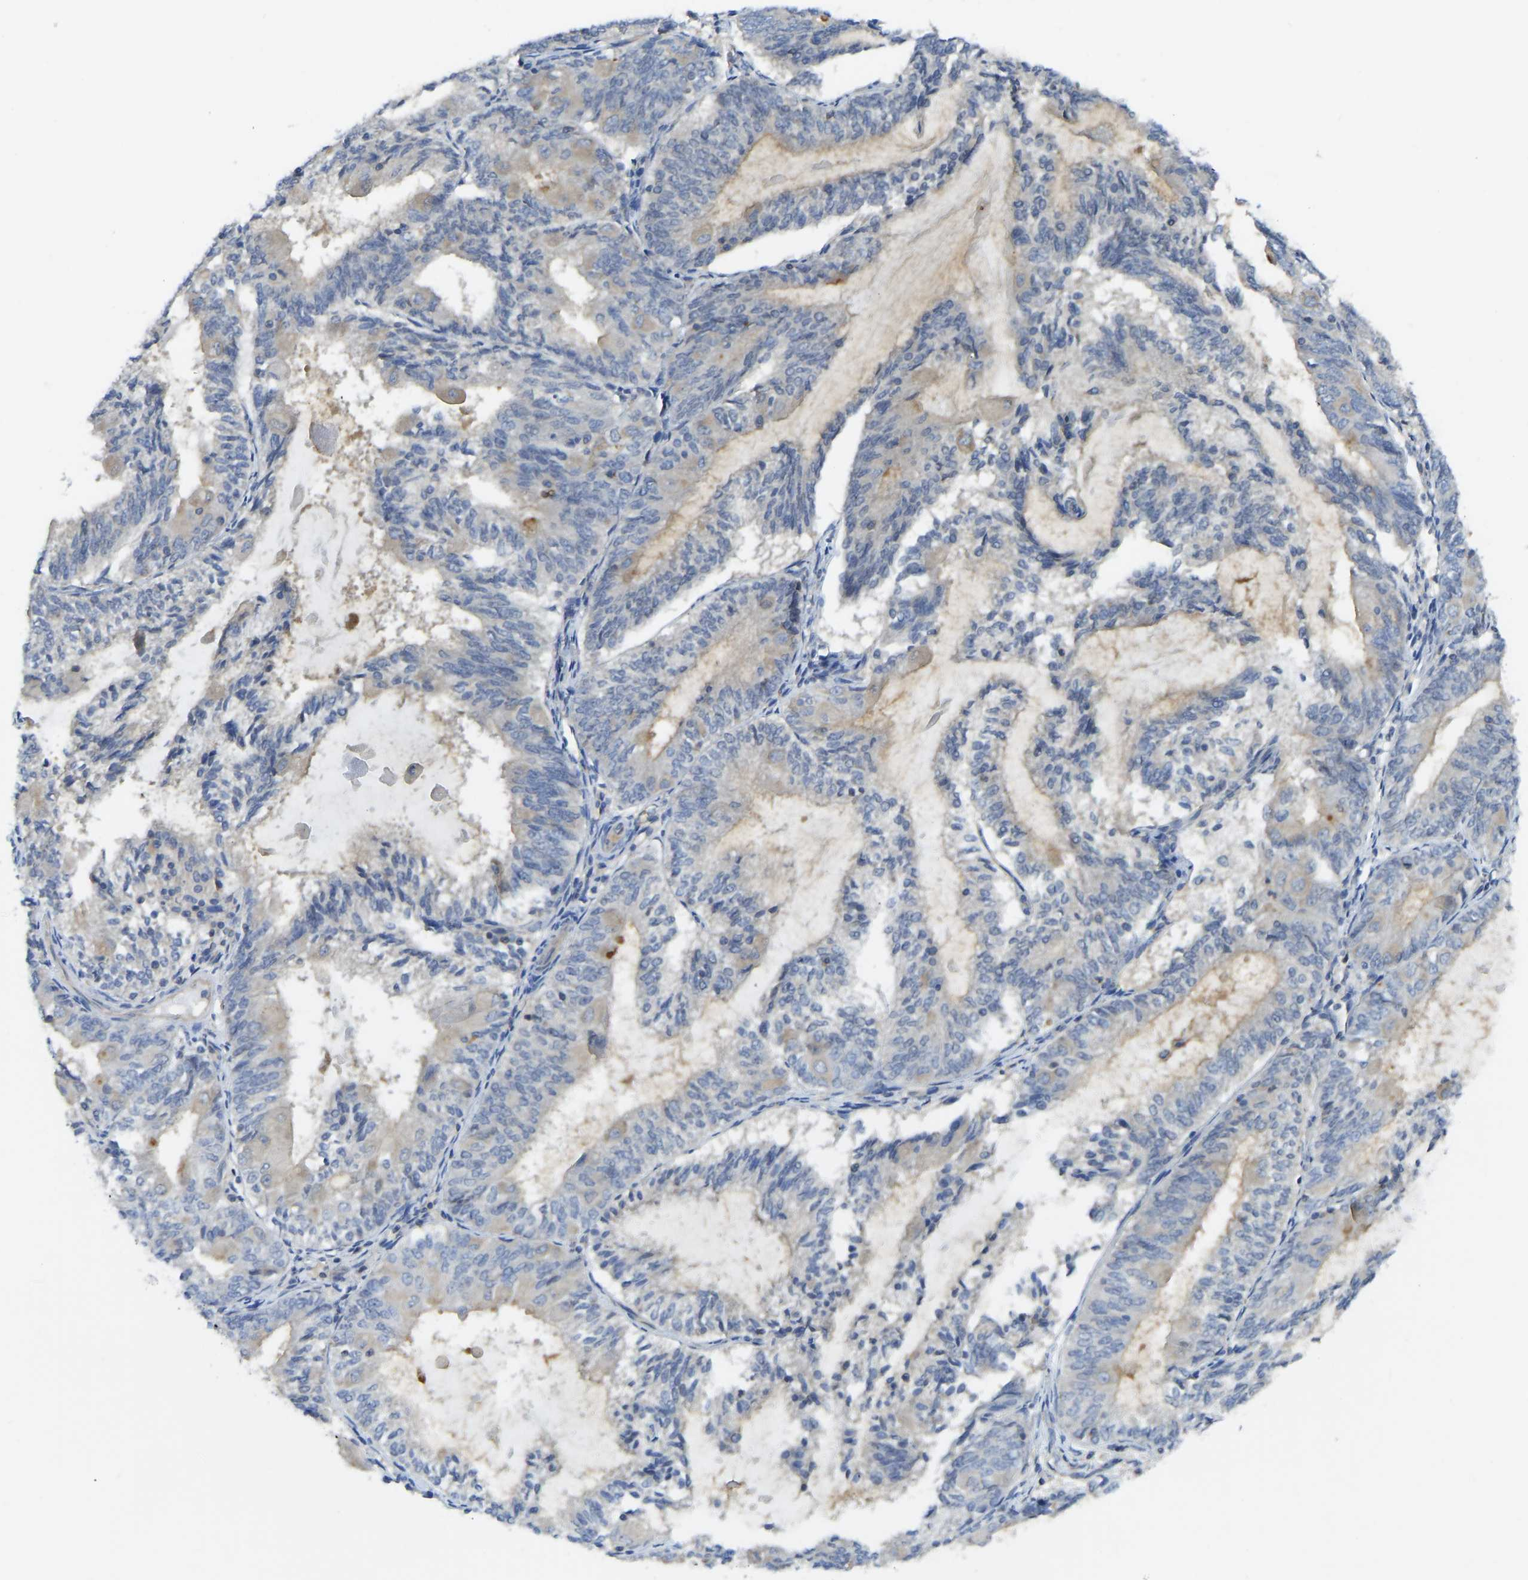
{"staining": {"intensity": "negative", "quantity": "none", "location": "none"}, "tissue": "endometrial cancer", "cell_type": "Tumor cells", "image_type": "cancer", "snomed": [{"axis": "morphology", "description": "Adenocarcinoma, NOS"}, {"axis": "topography", "description": "Endometrium"}], "caption": "This is an immunohistochemistry (IHC) histopathology image of human endometrial adenocarcinoma. There is no positivity in tumor cells.", "gene": "PPP3CA", "patient": {"sex": "female", "age": 81}}